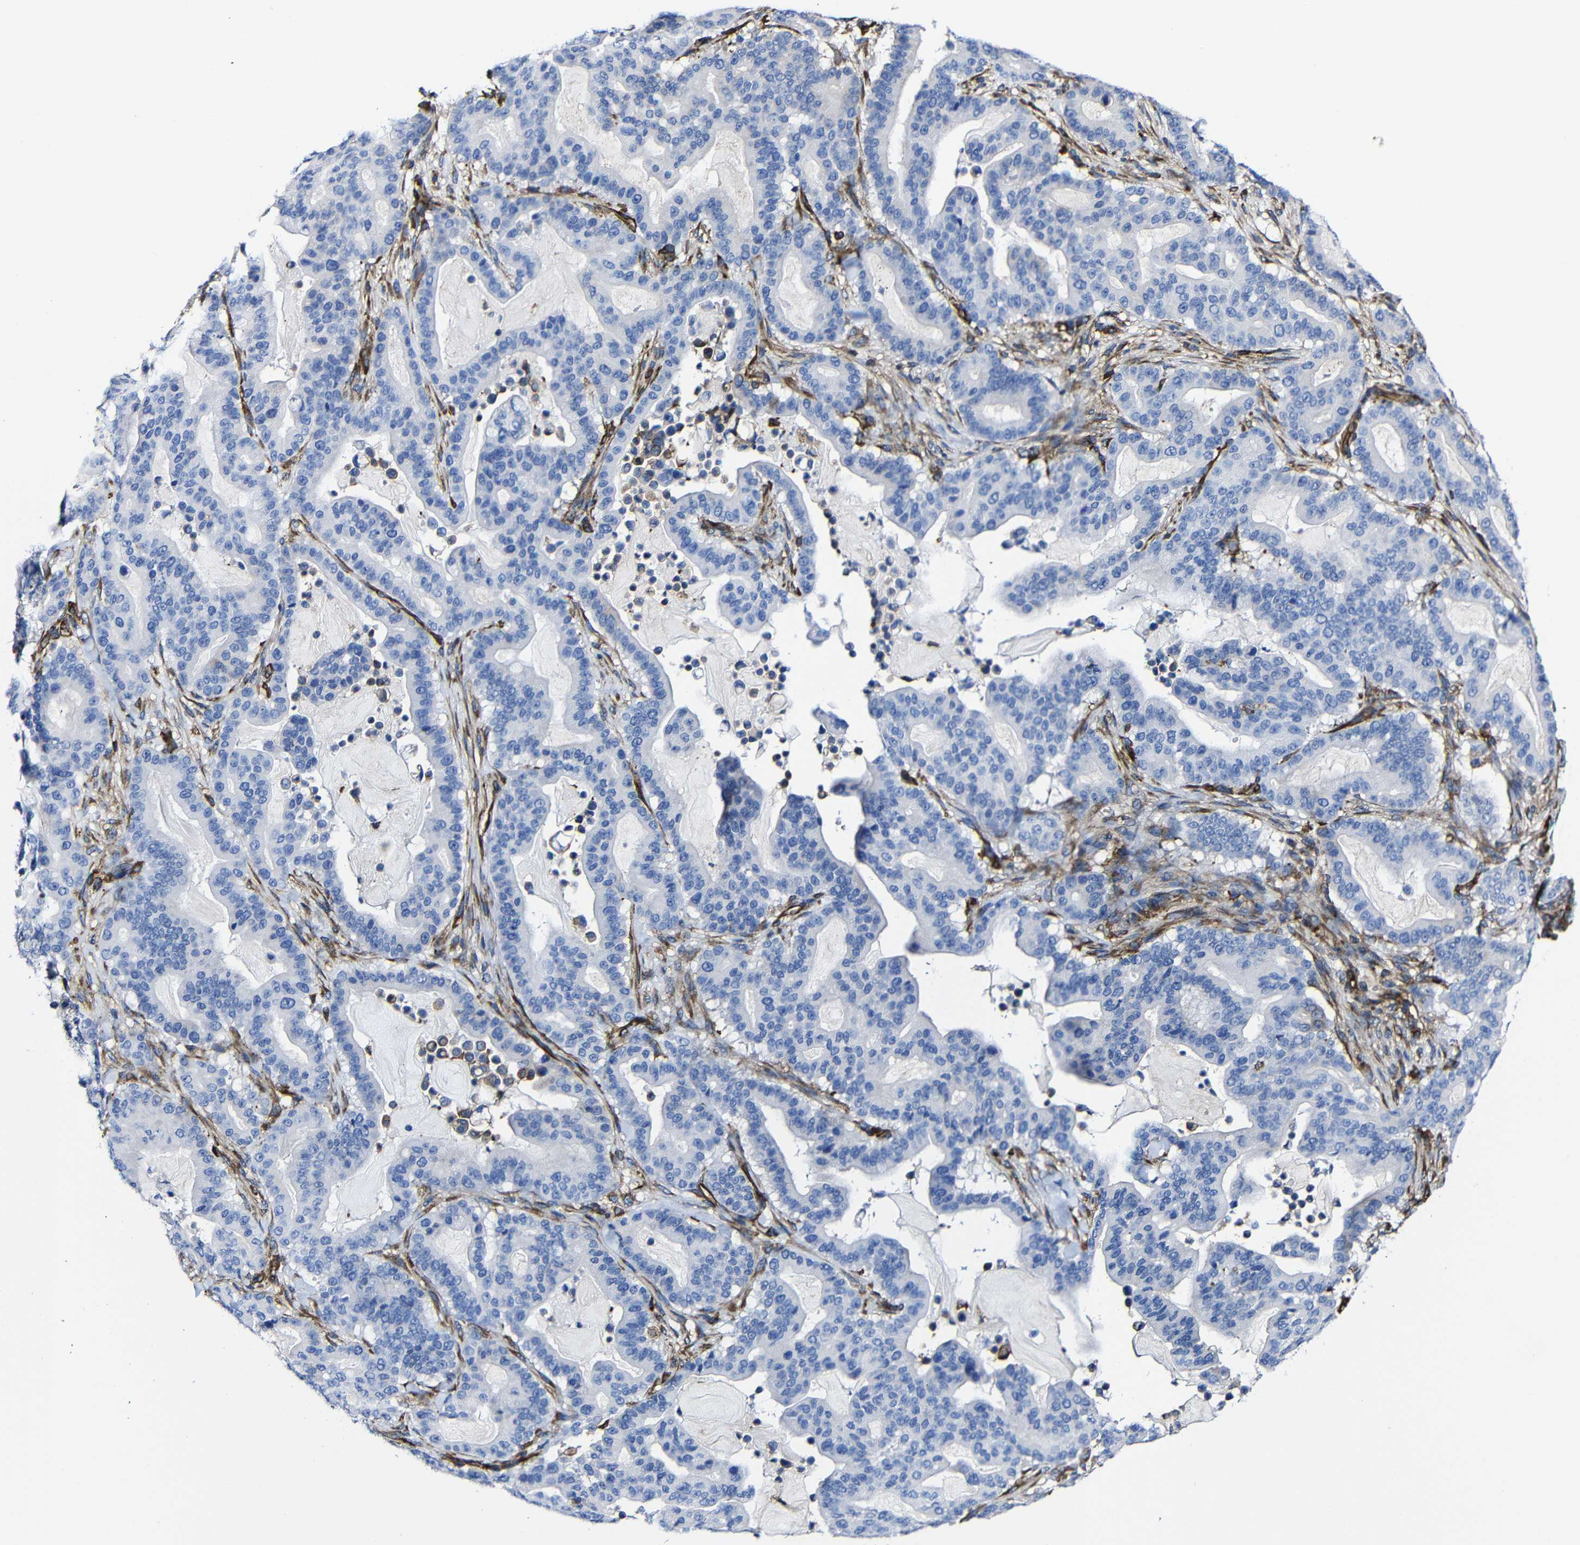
{"staining": {"intensity": "negative", "quantity": "none", "location": "none"}, "tissue": "pancreatic cancer", "cell_type": "Tumor cells", "image_type": "cancer", "snomed": [{"axis": "morphology", "description": "Adenocarcinoma, NOS"}, {"axis": "topography", "description": "Pancreas"}], "caption": "Protein analysis of pancreatic cancer shows no significant expression in tumor cells.", "gene": "MSN", "patient": {"sex": "male", "age": 63}}